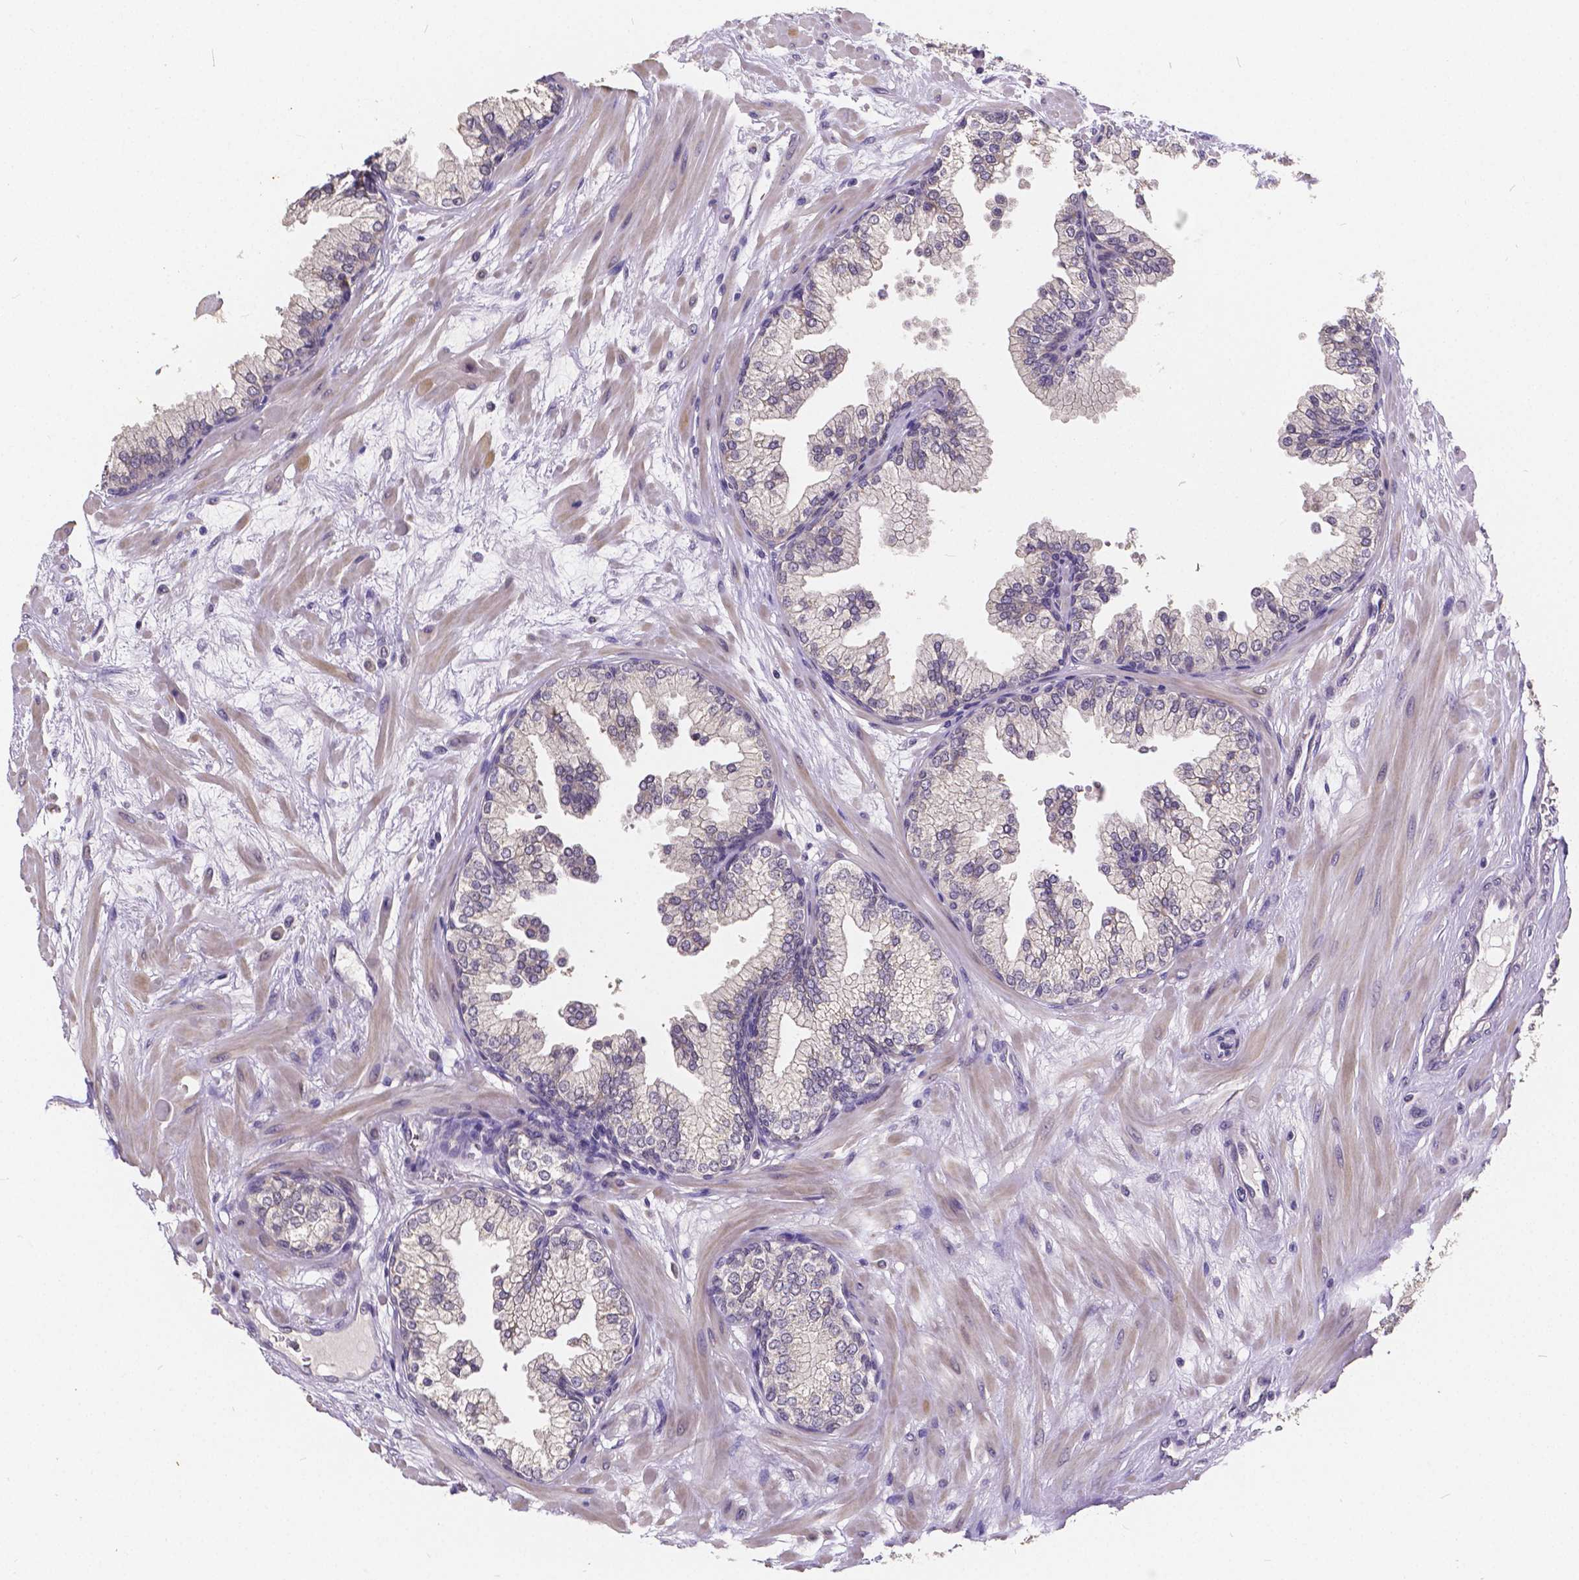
{"staining": {"intensity": "negative", "quantity": "none", "location": "none"}, "tissue": "prostate", "cell_type": "Glandular cells", "image_type": "normal", "snomed": [{"axis": "morphology", "description": "Normal tissue, NOS"}, {"axis": "topography", "description": "Prostate"}, {"axis": "topography", "description": "Peripheral nerve tissue"}], "caption": "High magnification brightfield microscopy of normal prostate stained with DAB (brown) and counterstained with hematoxylin (blue): glandular cells show no significant expression. (DAB immunohistochemistry (IHC) visualized using brightfield microscopy, high magnification).", "gene": "CTNNA2", "patient": {"sex": "male", "age": 61}}